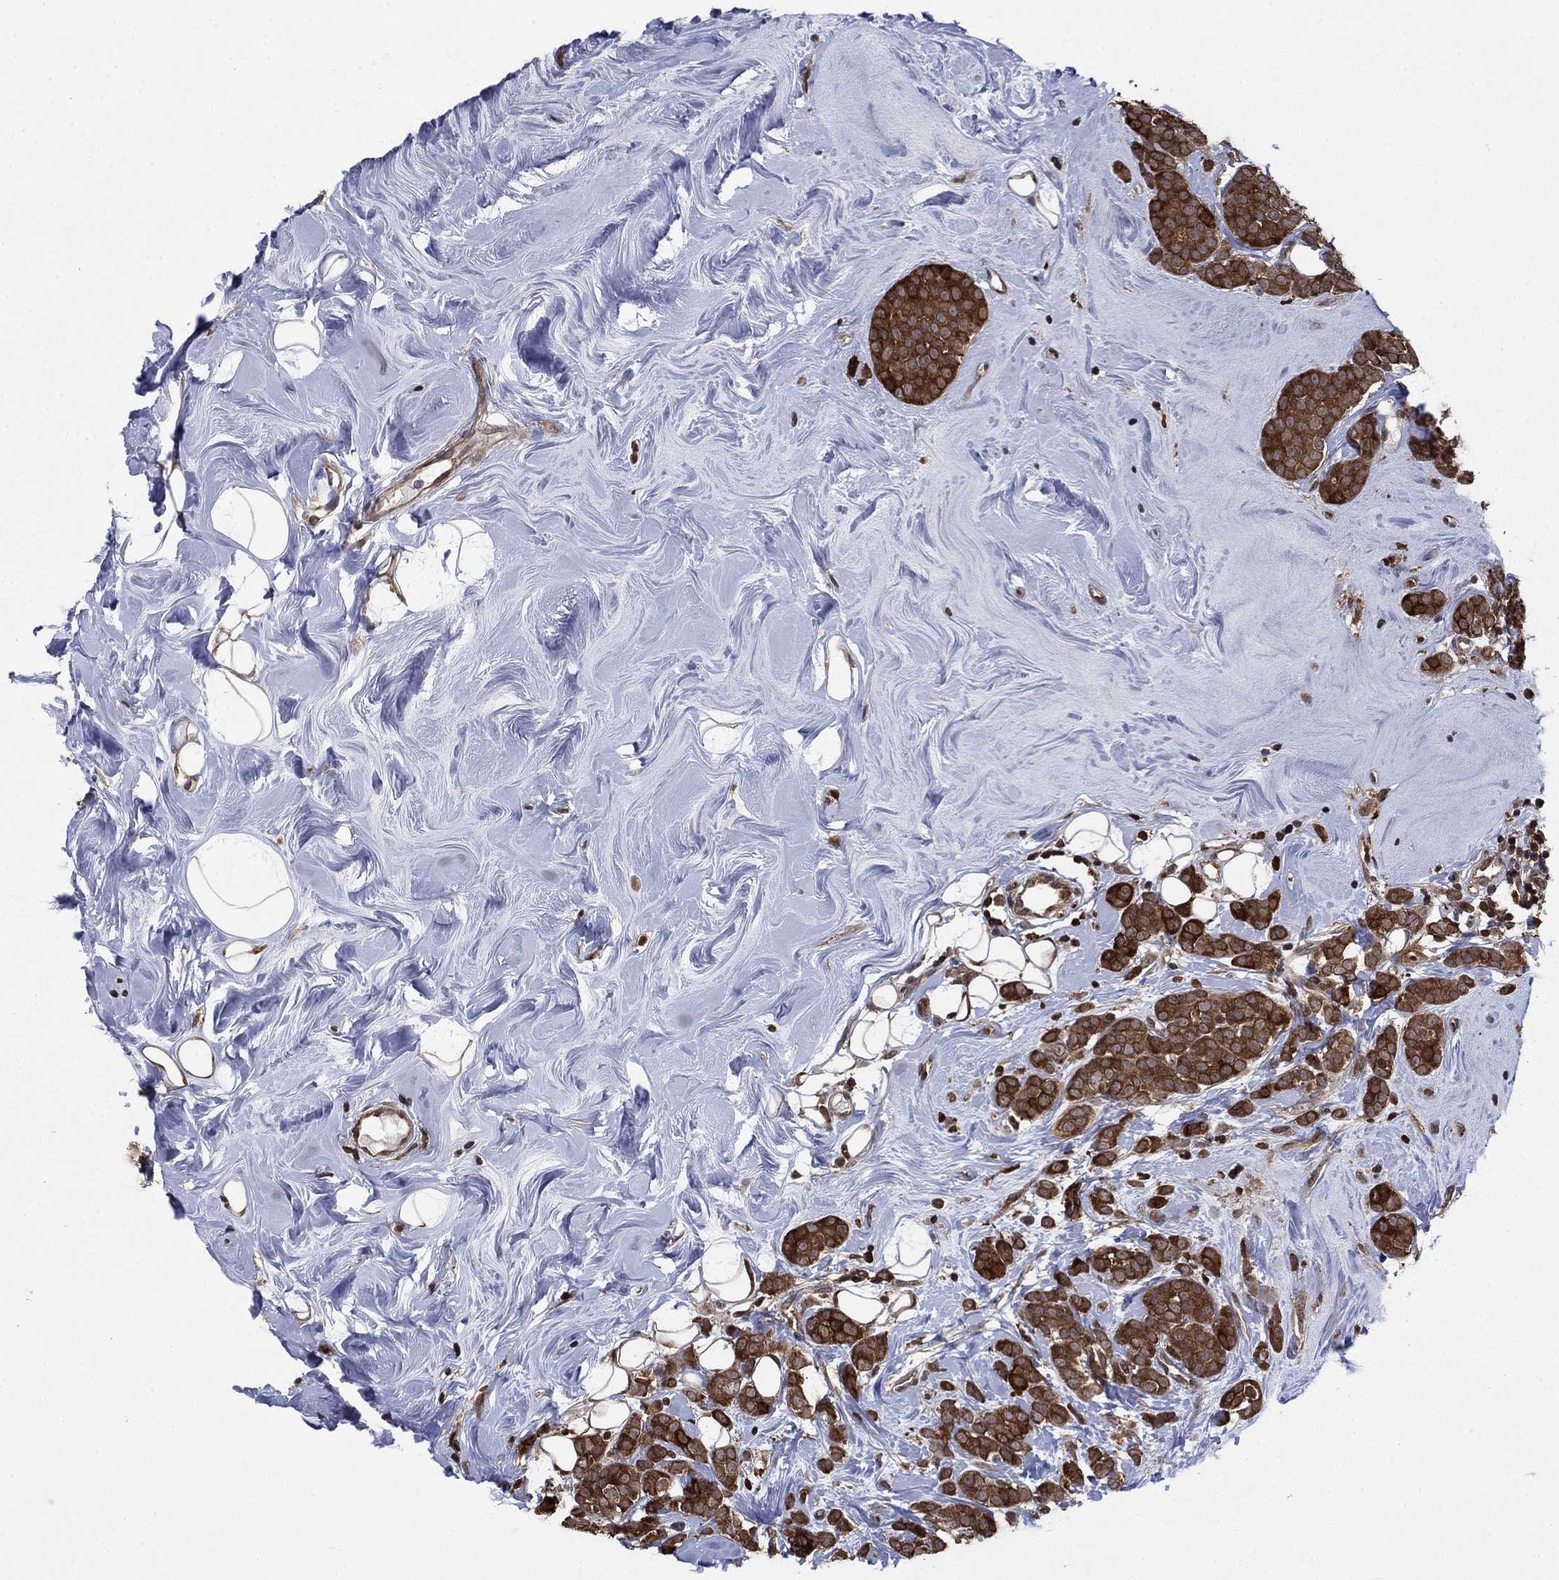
{"staining": {"intensity": "strong", "quantity": ">75%", "location": "cytoplasmic/membranous"}, "tissue": "breast cancer", "cell_type": "Tumor cells", "image_type": "cancer", "snomed": [{"axis": "morphology", "description": "Lobular carcinoma"}, {"axis": "topography", "description": "Breast"}], "caption": "Lobular carcinoma (breast) was stained to show a protein in brown. There is high levels of strong cytoplasmic/membranous expression in about >75% of tumor cells.", "gene": "CACYBP", "patient": {"sex": "female", "age": 49}}